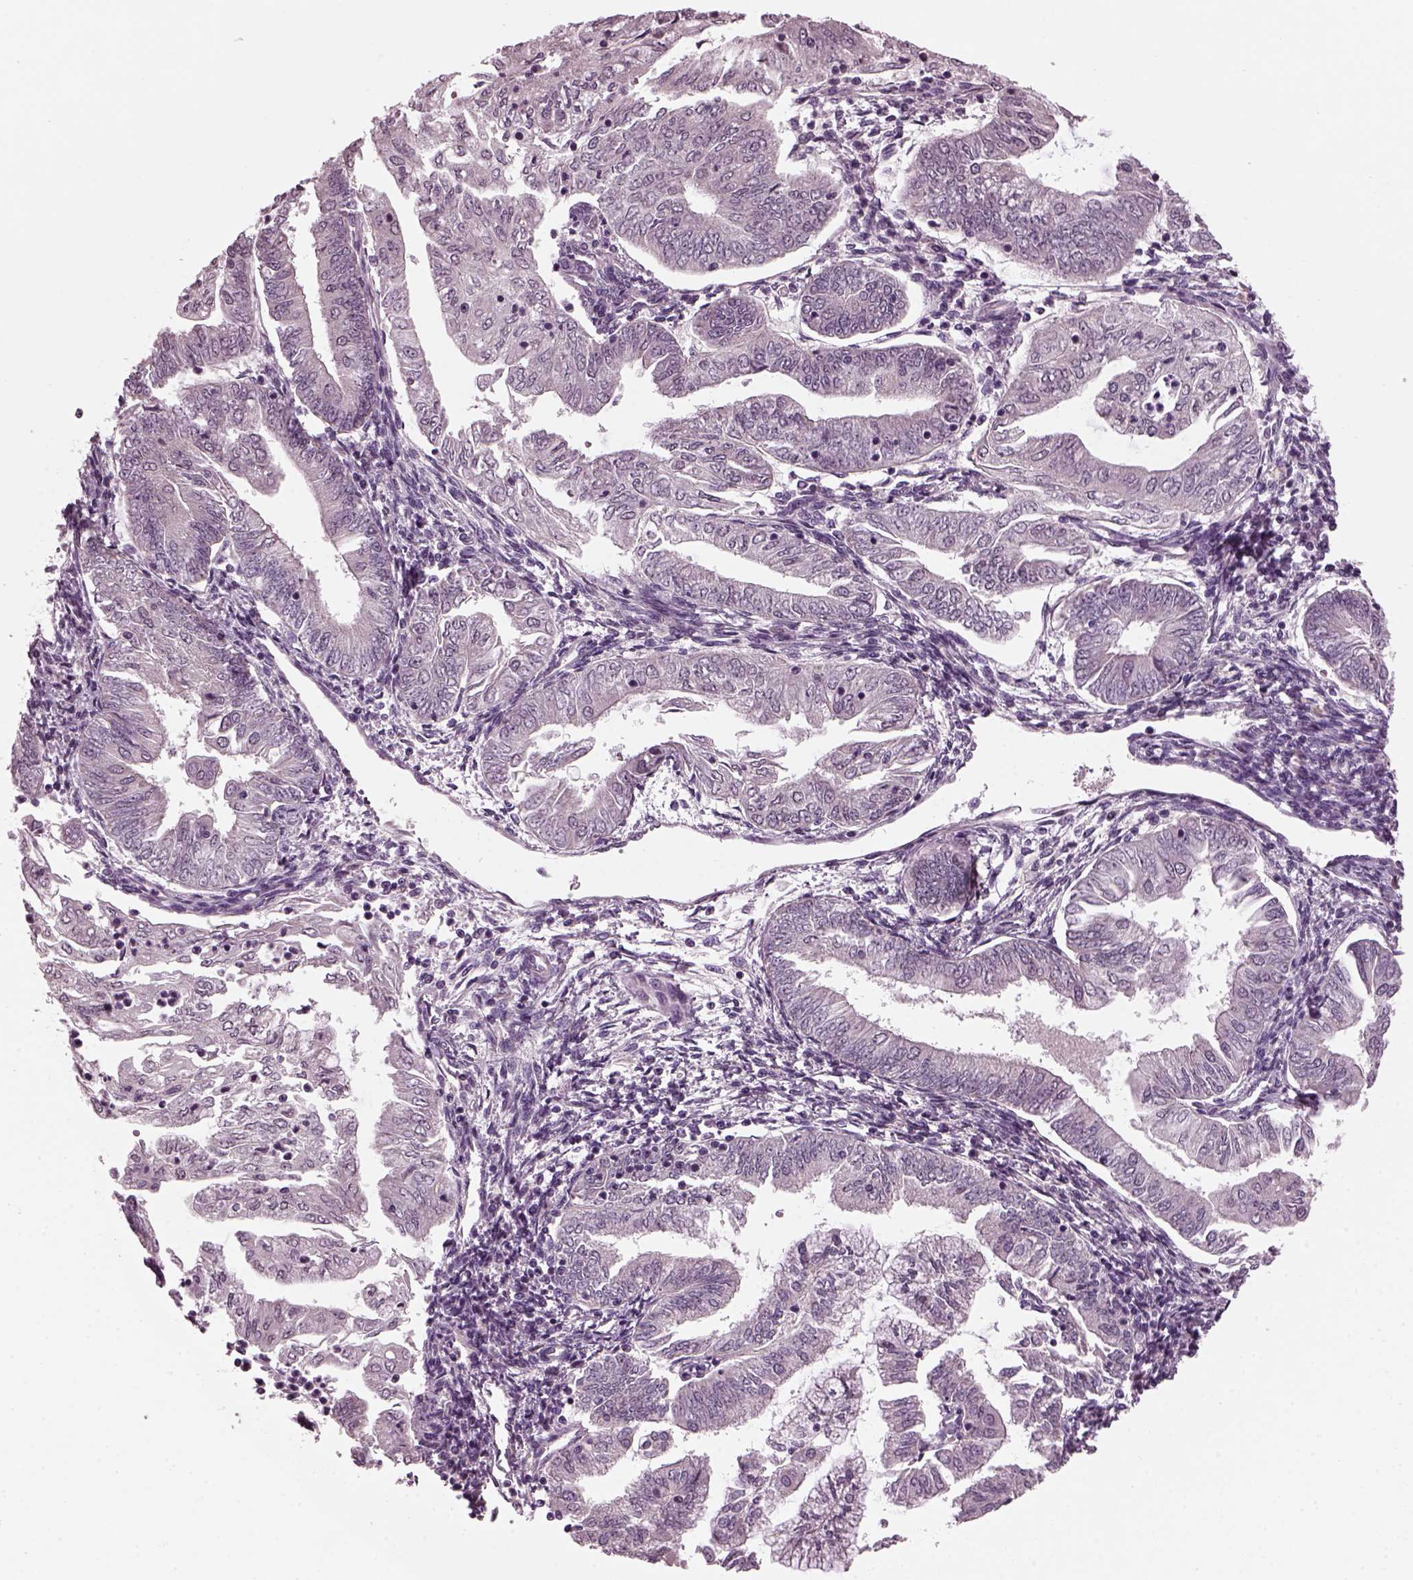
{"staining": {"intensity": "negative", "quantity": "none", "location": "none"}, "tissue": "endometrial cancer", "cell_type": "Tumor cells", "image_type": "cancer", "snomed": [{"axis": "morphology", "description": "Adenocarcinoma, NOS"}, {"axis": "topography", "description": "Endometrium"}], "caption": "Endometrial cancer (adenocarcinoma) stained for a protein using immunohistochemistry exhibits no staining tumor cells.", "gene": "CLCN4", "patient": {"sex": "female", "age": 55}}